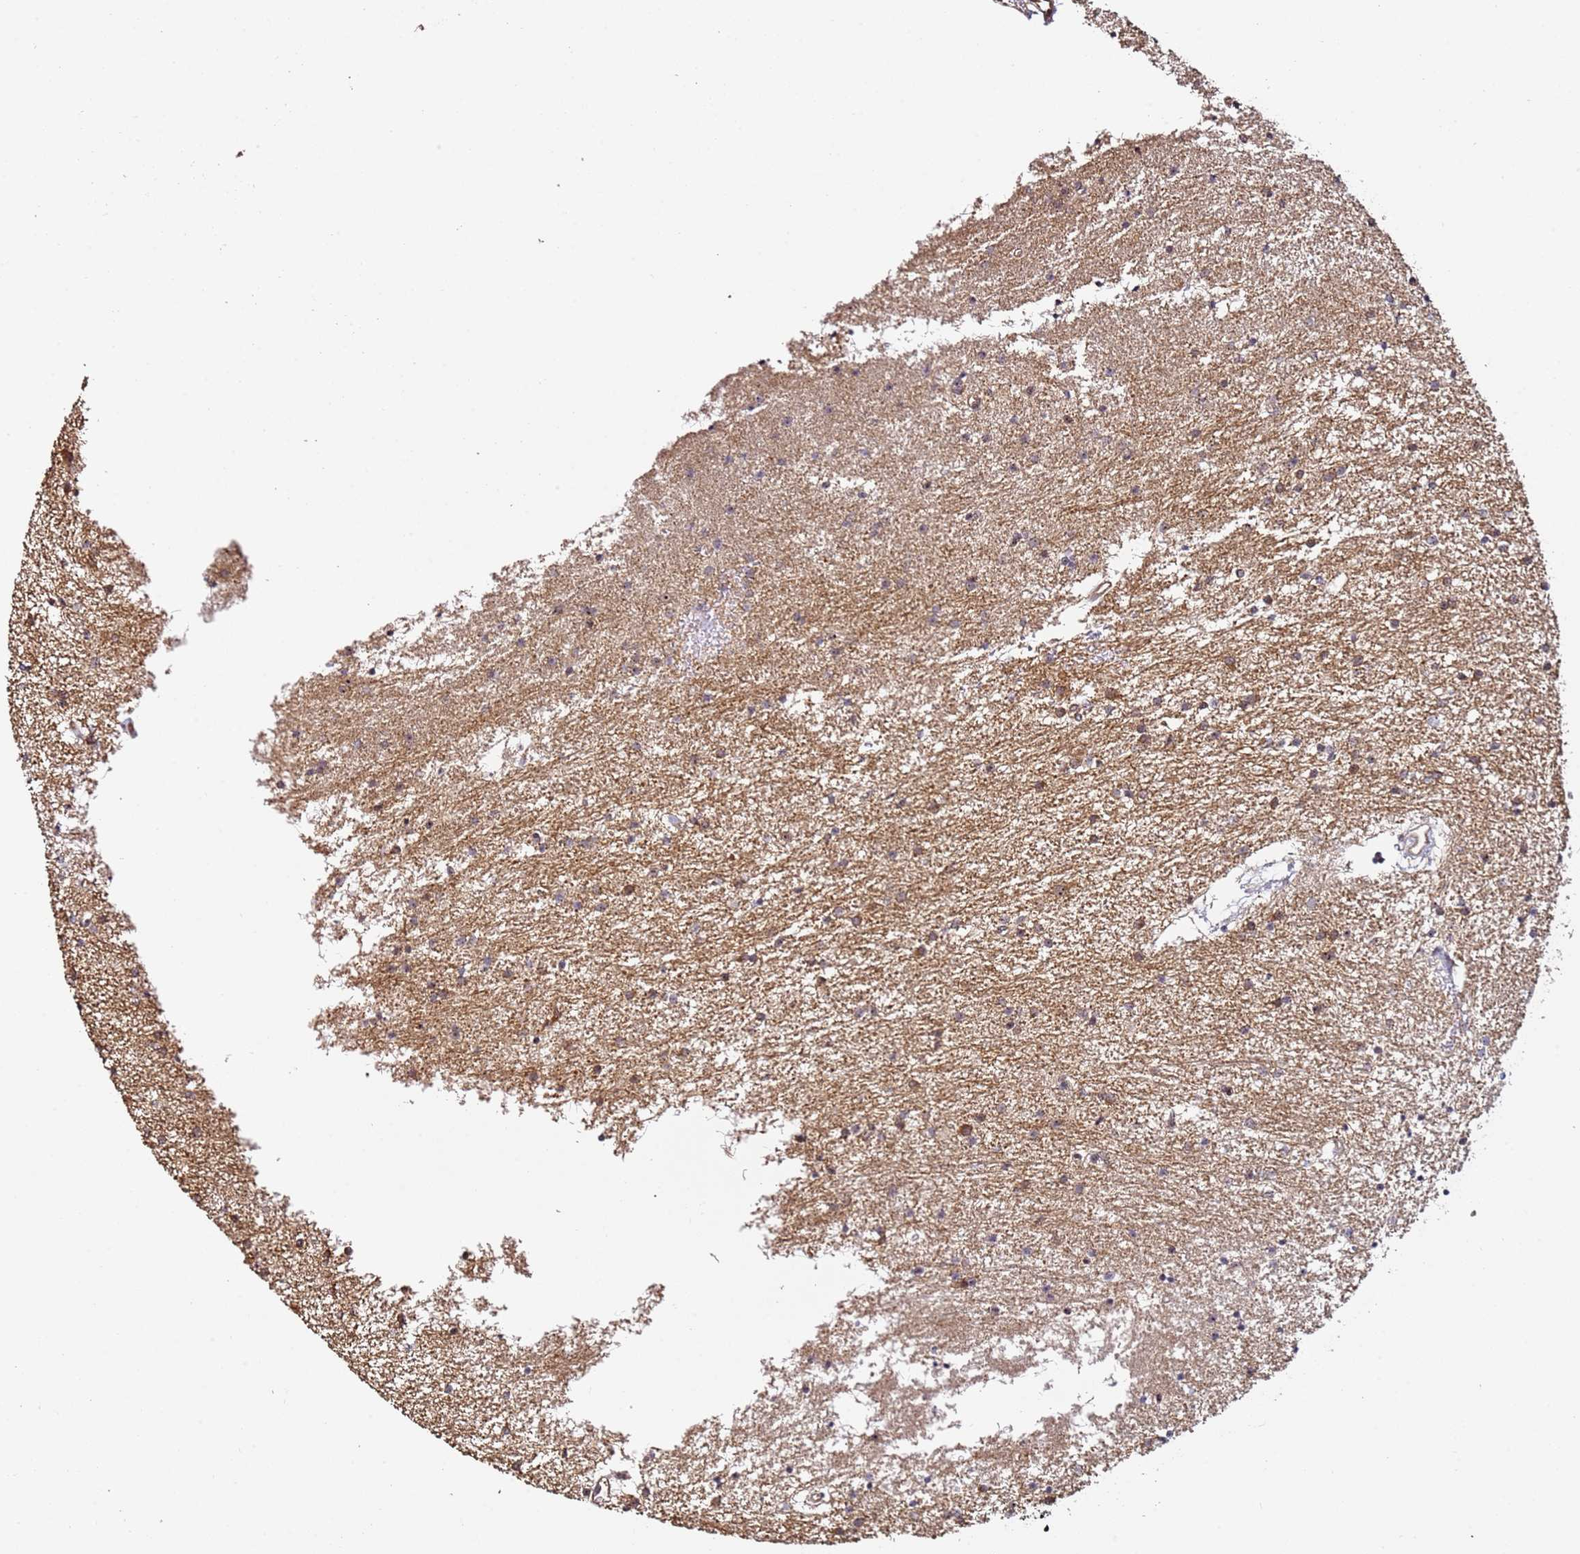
{"staining": {"intensity": "weak", "quantity": "25%-75%", "location": "cytoplasmic/membranous"}, "tissue": "glioma", "cell_type": "Tumor cells", "image_type": "cancer", "snomed": [{"axis": "morphology", "description": "Glioma, malignant, High grade"}, {"axis": "topography", "description": "Brain"}], "caption": "Immunohistochemical staining of high-grade glioma (malignant) reveals weak cytoplasmic/membranous protein expression in approximately 25%-75% of tumor cells.", "gene": "DDX27", "patient": {"sex": "male", "age": 77}}